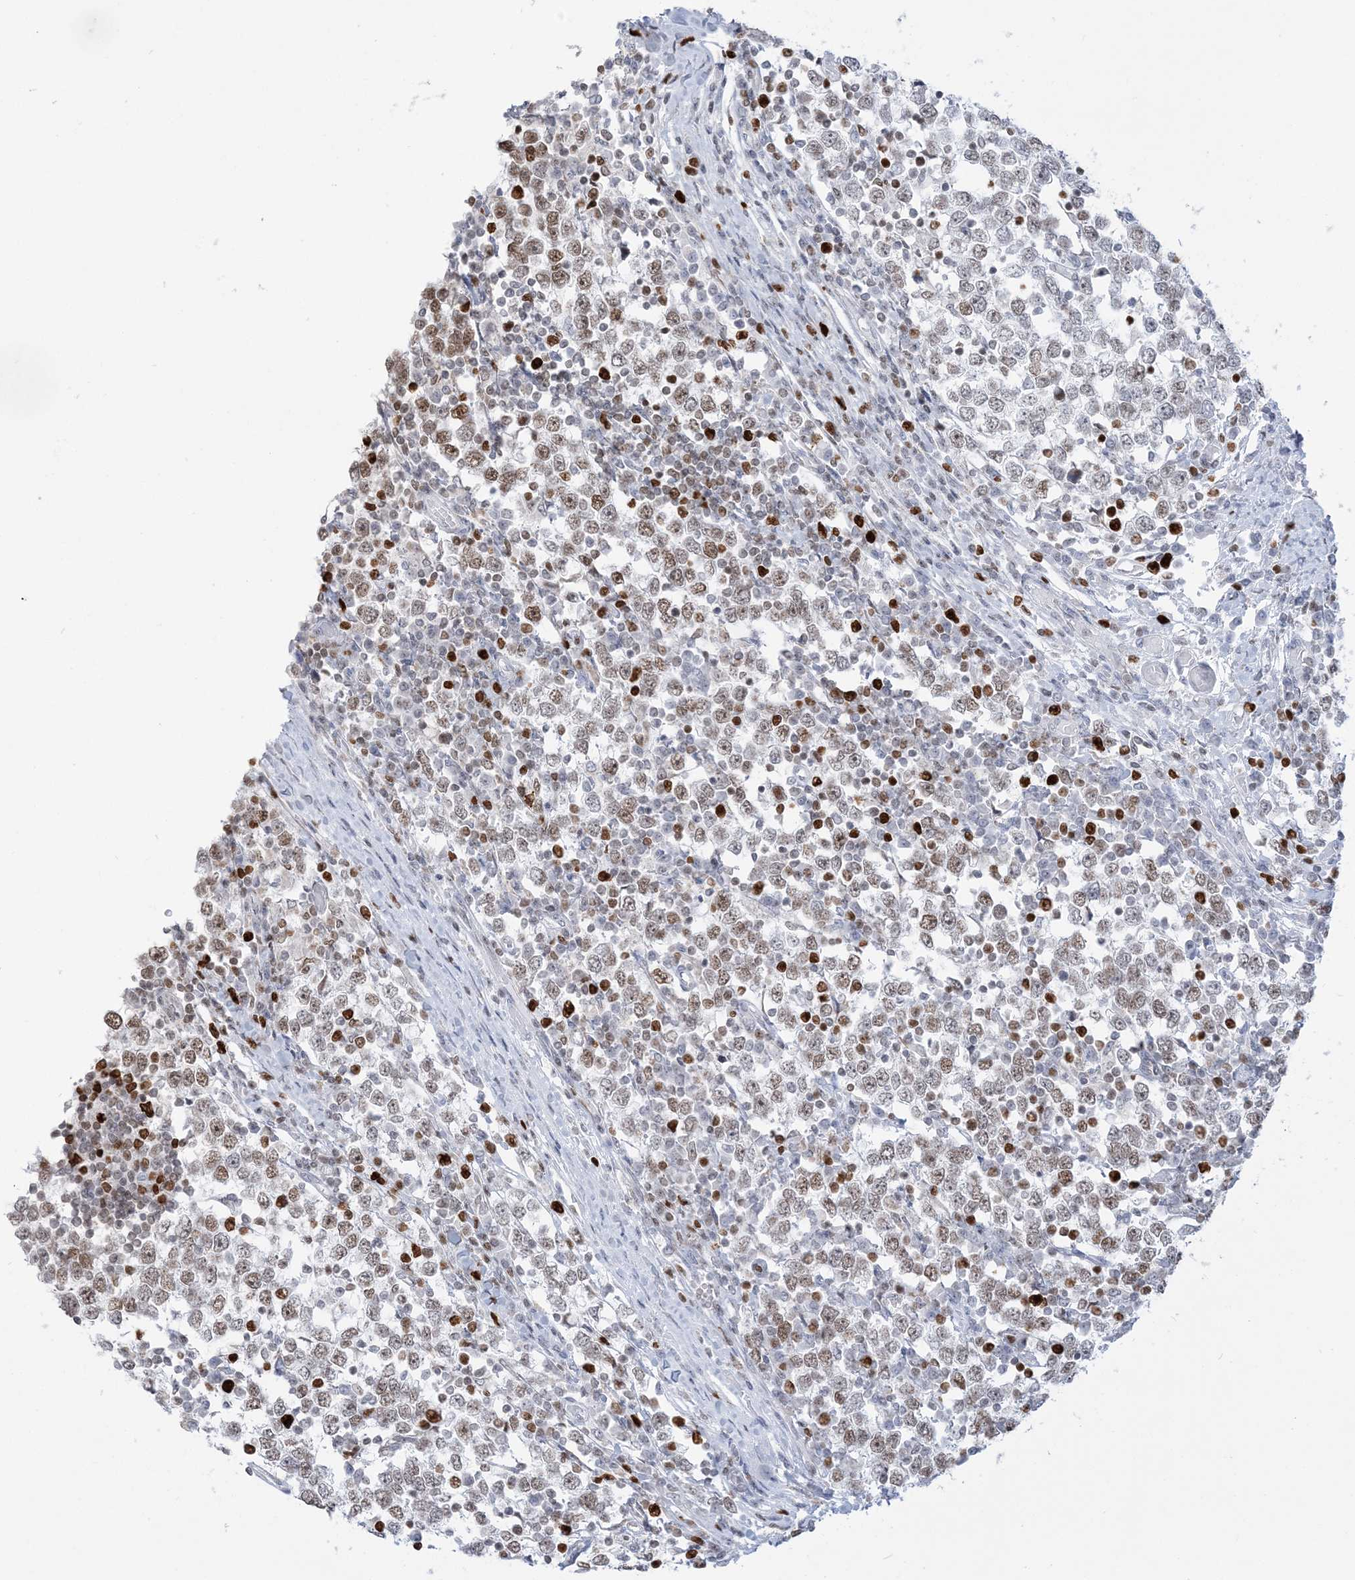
{"staining": {"intensity": "moderate", "quantity": ">75%", "location": "nuclear"}, "tissue": "testis cancer", "cell_type": "Tumor cells", "image_type": "cancer", "snomed": [{"axis": "morphology", "description": "Seminoma, NOS"}, {"axis": "topography", "description": "Testis"}], "caption": "Seminoma (testis) stained with a brown dye reveals moderate nuclear positive expression in about >75% of tumor cells.", "gene": "DDX21", "patient": {"sex": "male", "age": 65}}